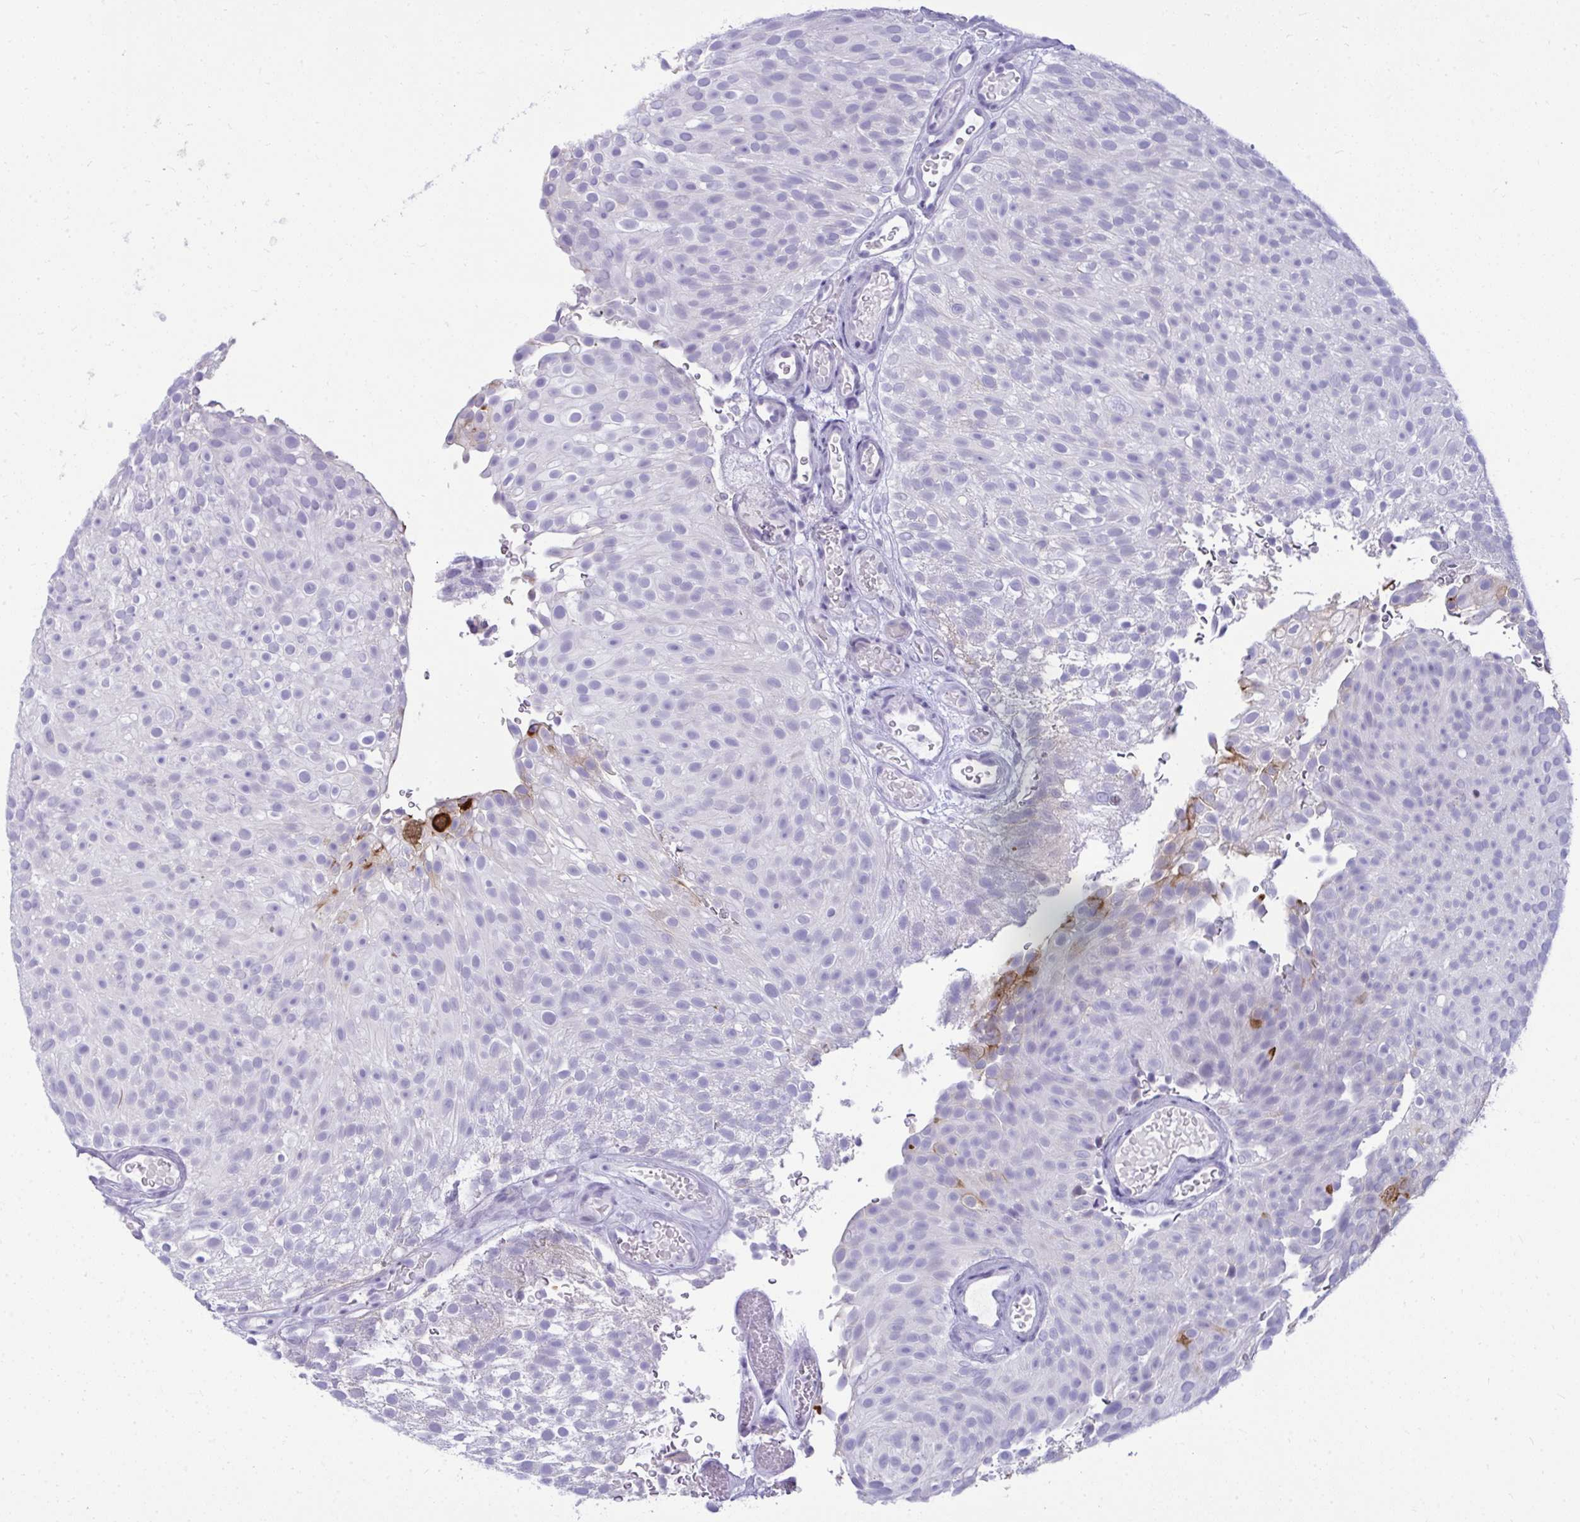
{"staining": {"intensity": "weak", "quantity": "<25%", "location": "cytoplasmic/membranous"}, "tissue": "urothelial cancer", "cell_type": "Tumor cells", "image_type": "cancer", "snomed": [{"axis": "morphology", "description": "Urothelial carcinoma, Low grade"}, {"axis": "topography", "description": "Urinary bladder"}], "caption": "Urothelial cancer was stained to show a protein in brown. There is no significant positivity in tumor cells.", "gene": "OR5F1", "patient": {"sex": "male", "age": 78}}